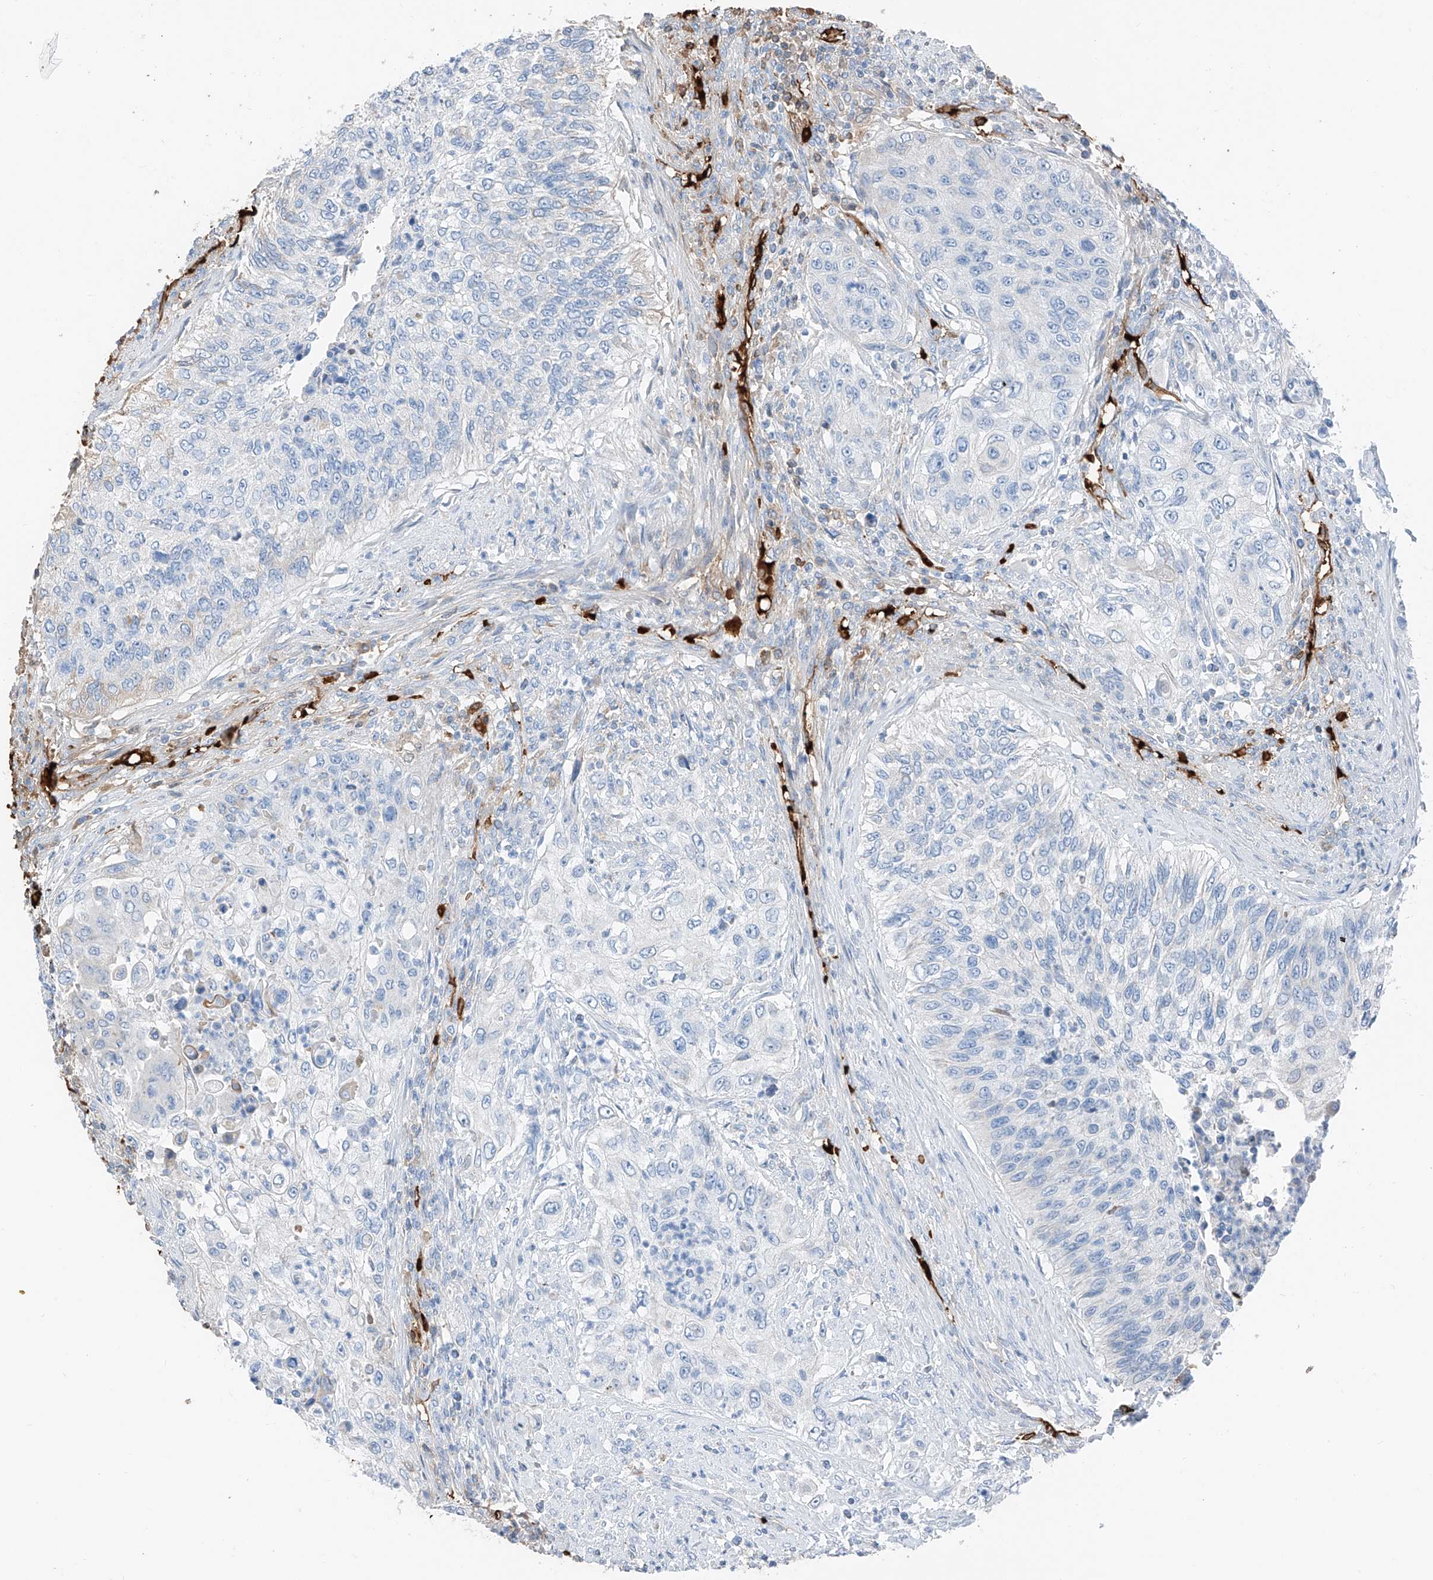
{"staining": {"intensity": "negative", "quantity": "none", "location": "none"}, "tissue": "urothelial cancer", "cell_type": "Tumor cells", "image_type": "cancer", "snomed": [{"axis": "morphology", "description": "Urothelial carcinoma, High grade"}, {"axis": "topography", "description": "Urinary bladder"}], "caption": "Urothelial cancer stained for a protein using immunohistochemistry shows no positivity tumor cells.", "gene": "PRSS23", "patient": {"sex": "female", "age": 60}}